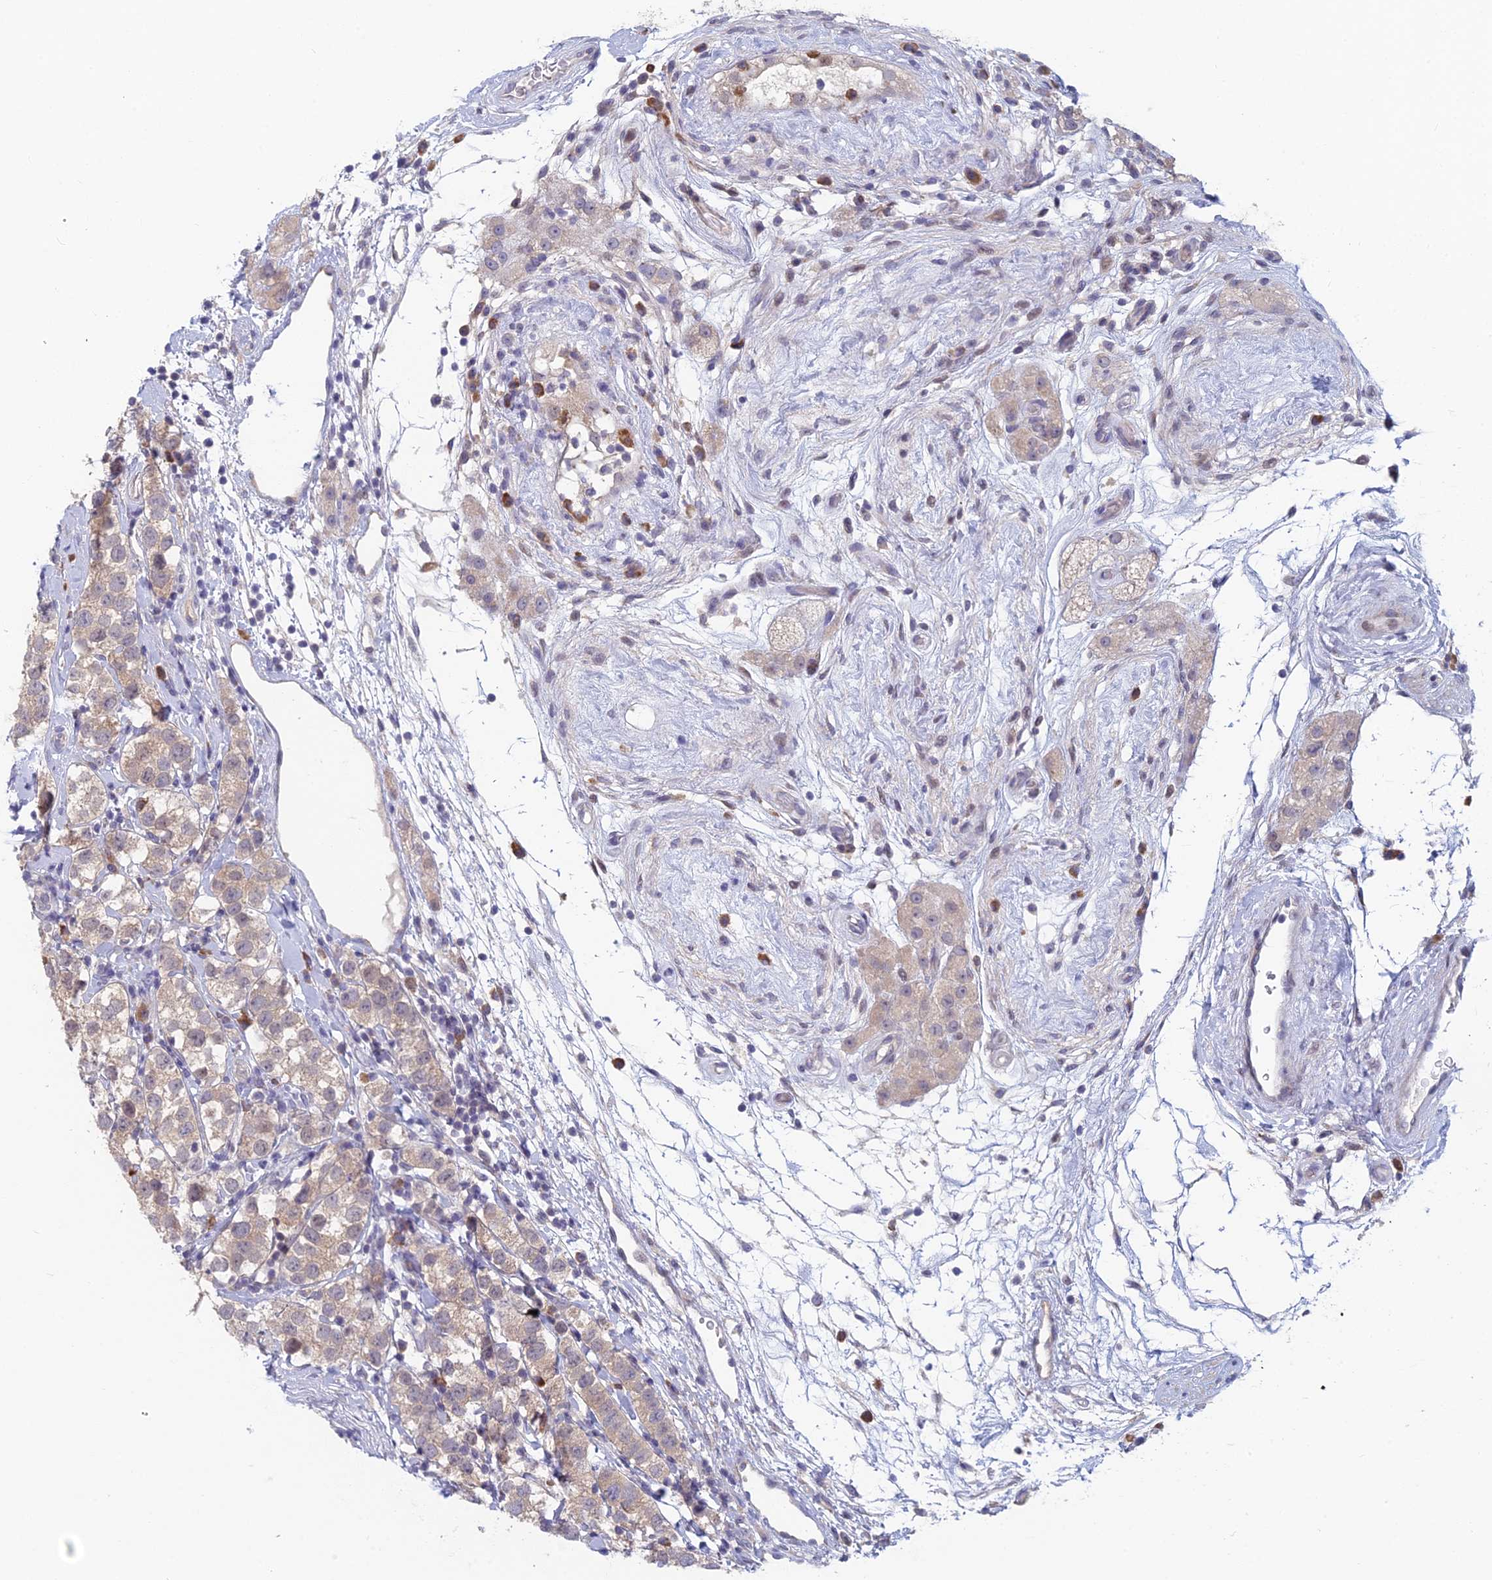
{"staining": {"intensity": "weak", "quantity": "<25%", "location": "cytoplasmic/membranous"}, "tissue": "testis cancer", "cell_type": "Tumor cells", "image_type": "cancer", "snomed": [{"axis": "morphology", "description": "Seminoma, NOS"}, {"axis": "topography", "description": "Testis"}], "caption": "Tumor cells are negative for brown protein staining in testis cancer.", "gene": "PPP1R26", "patient": {"sex": "male", "age": 34}}